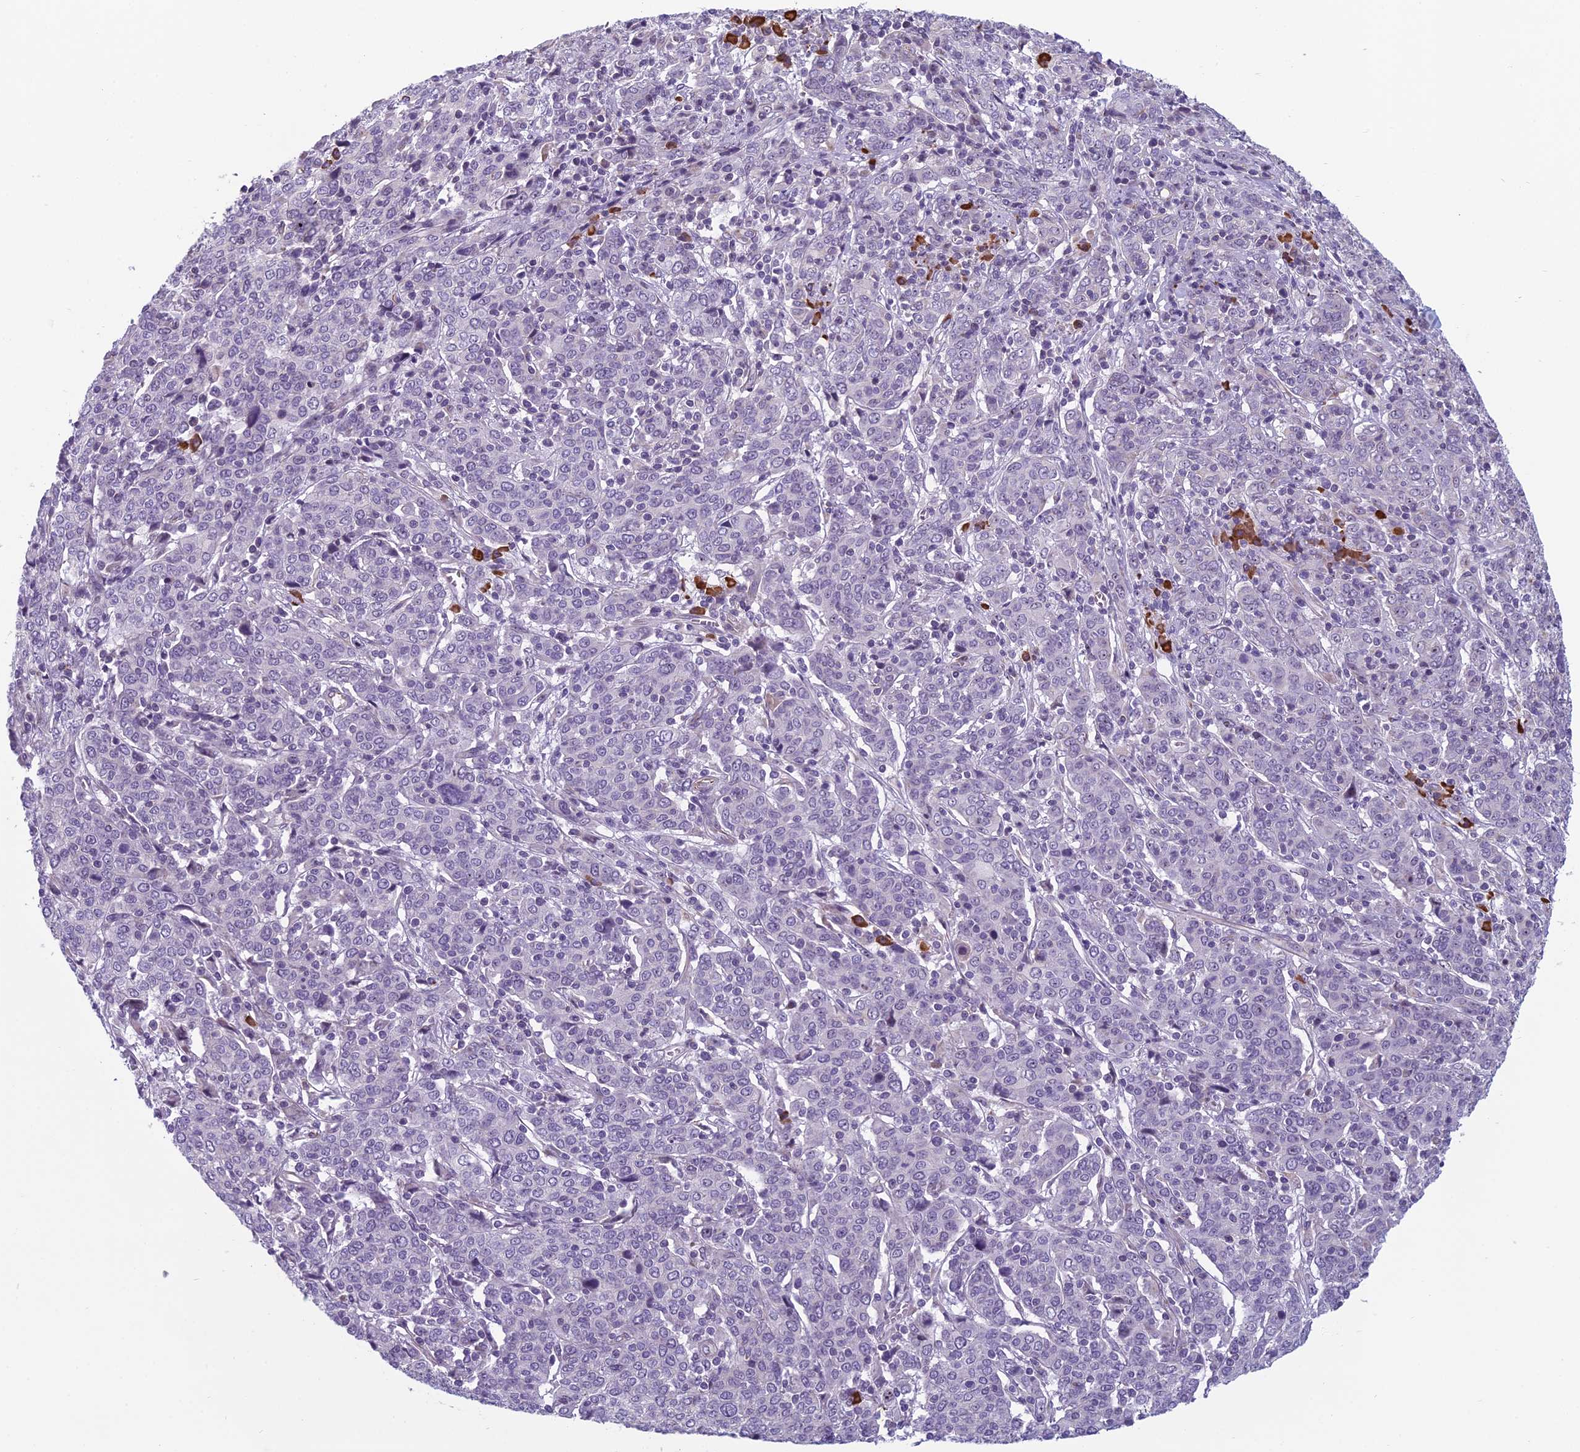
{"staining": {"intensity": "negative", "quantity": "none", "location": "none"}, "tissue": "cervical cancer", "cell_type": "Tumor cells", "image_type": "cancer", "snomed": [{"axis": "morphology", "description": "Squamous cell carcinoma, NOS"}, {"axis": "topography", "description": "Cervix"}], "caption": "Protein analysis of cervical cancer (squamous cell carcinoma) displays no significant staining in tumor cells.", "gene": "NOC2L", "patient": {"sex": "female", "age": 67}}